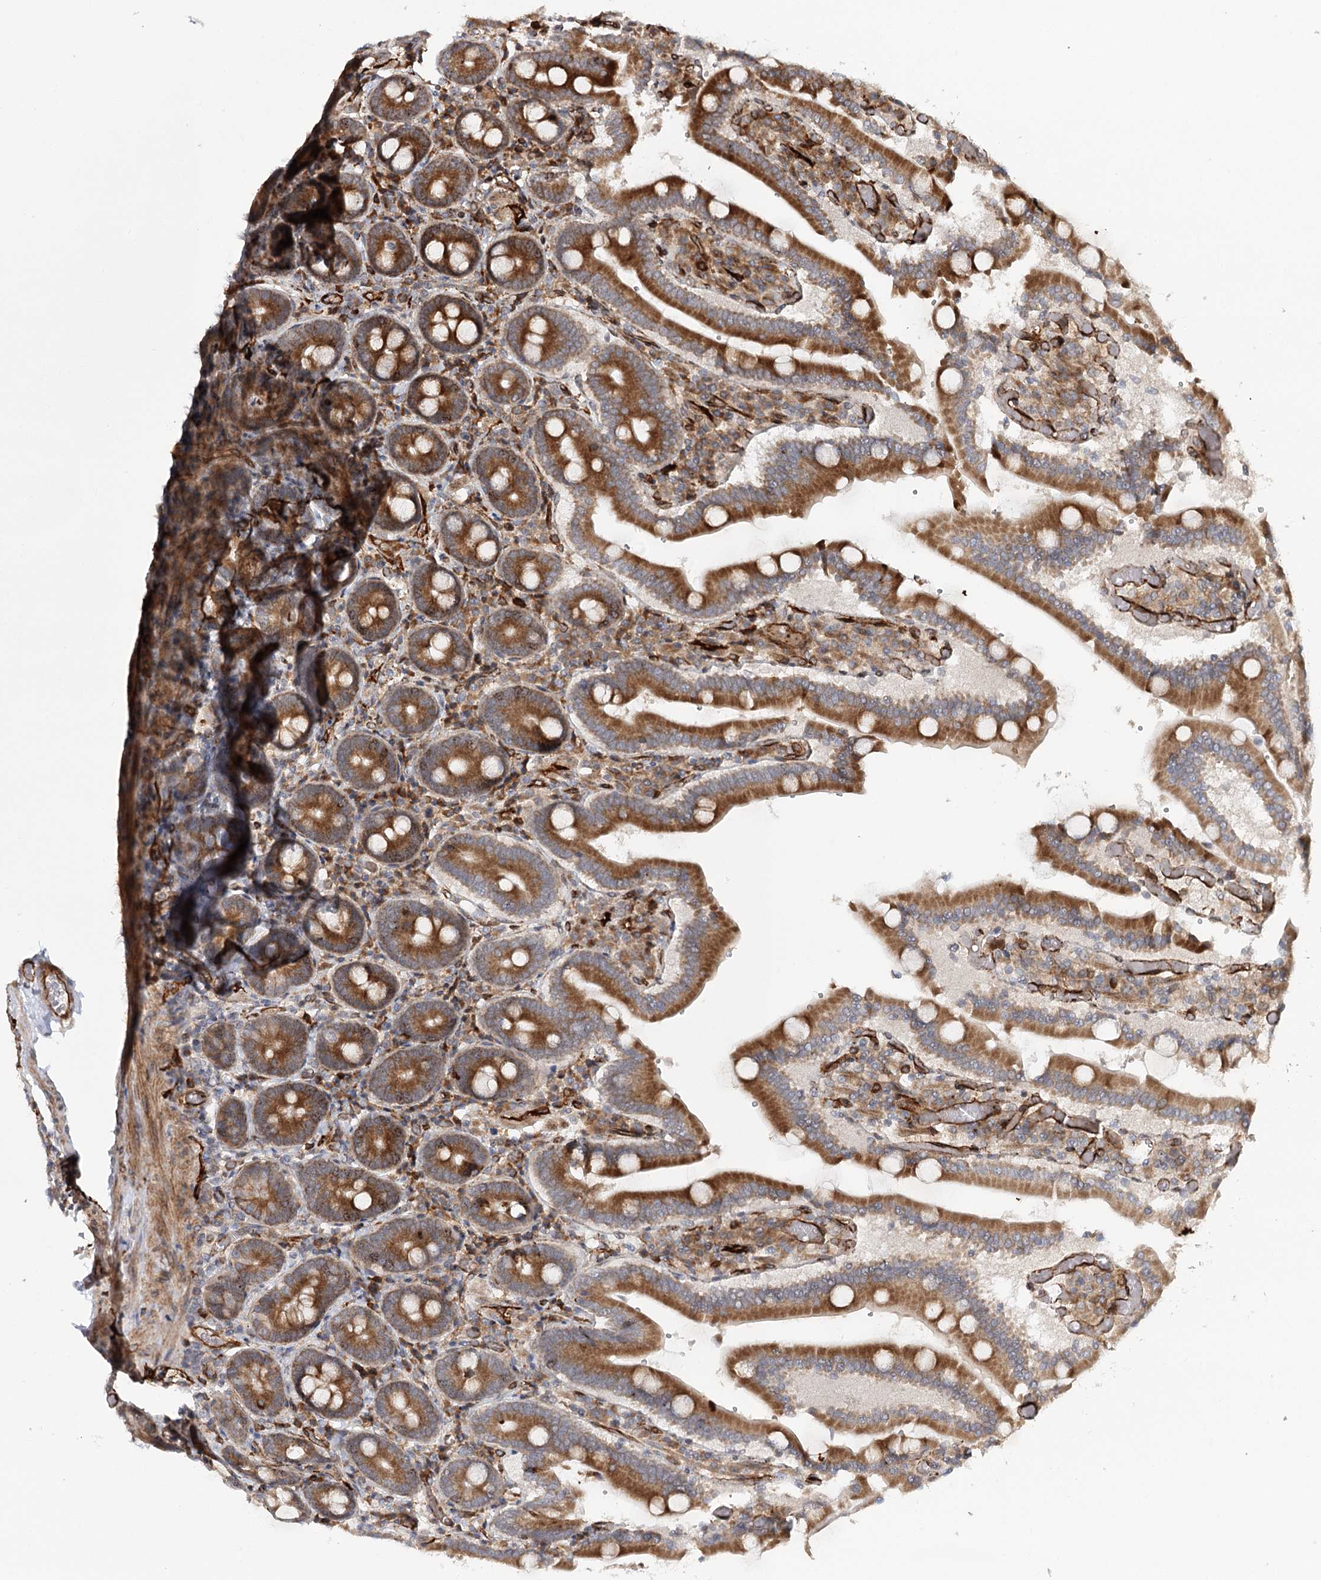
{"staining": {"intensity": "strong", "quantity": ">75%", "location": "cytoplasmic/membranous"}, "tissue": "duodenum", "cell_type": "Glandular cells", "image_type": "normal", "snomed": [{"axis": "morphology", "description": "Normal tissue, NOS"}, {"axis": "topography", "description": "Duodenum"}], "caption": "DAB (3,3'-diaminobenzidine) immunohistochemical staining of unremarkable human duodenum reveals strong cytoplasmic/membranous protein staining in about >75% of glandular cells. (DAB IHC, brown staining for protein, blue staining for nuclei).", "gene": "MKNK1", "patient": {"sex": "female", "age": 62}}